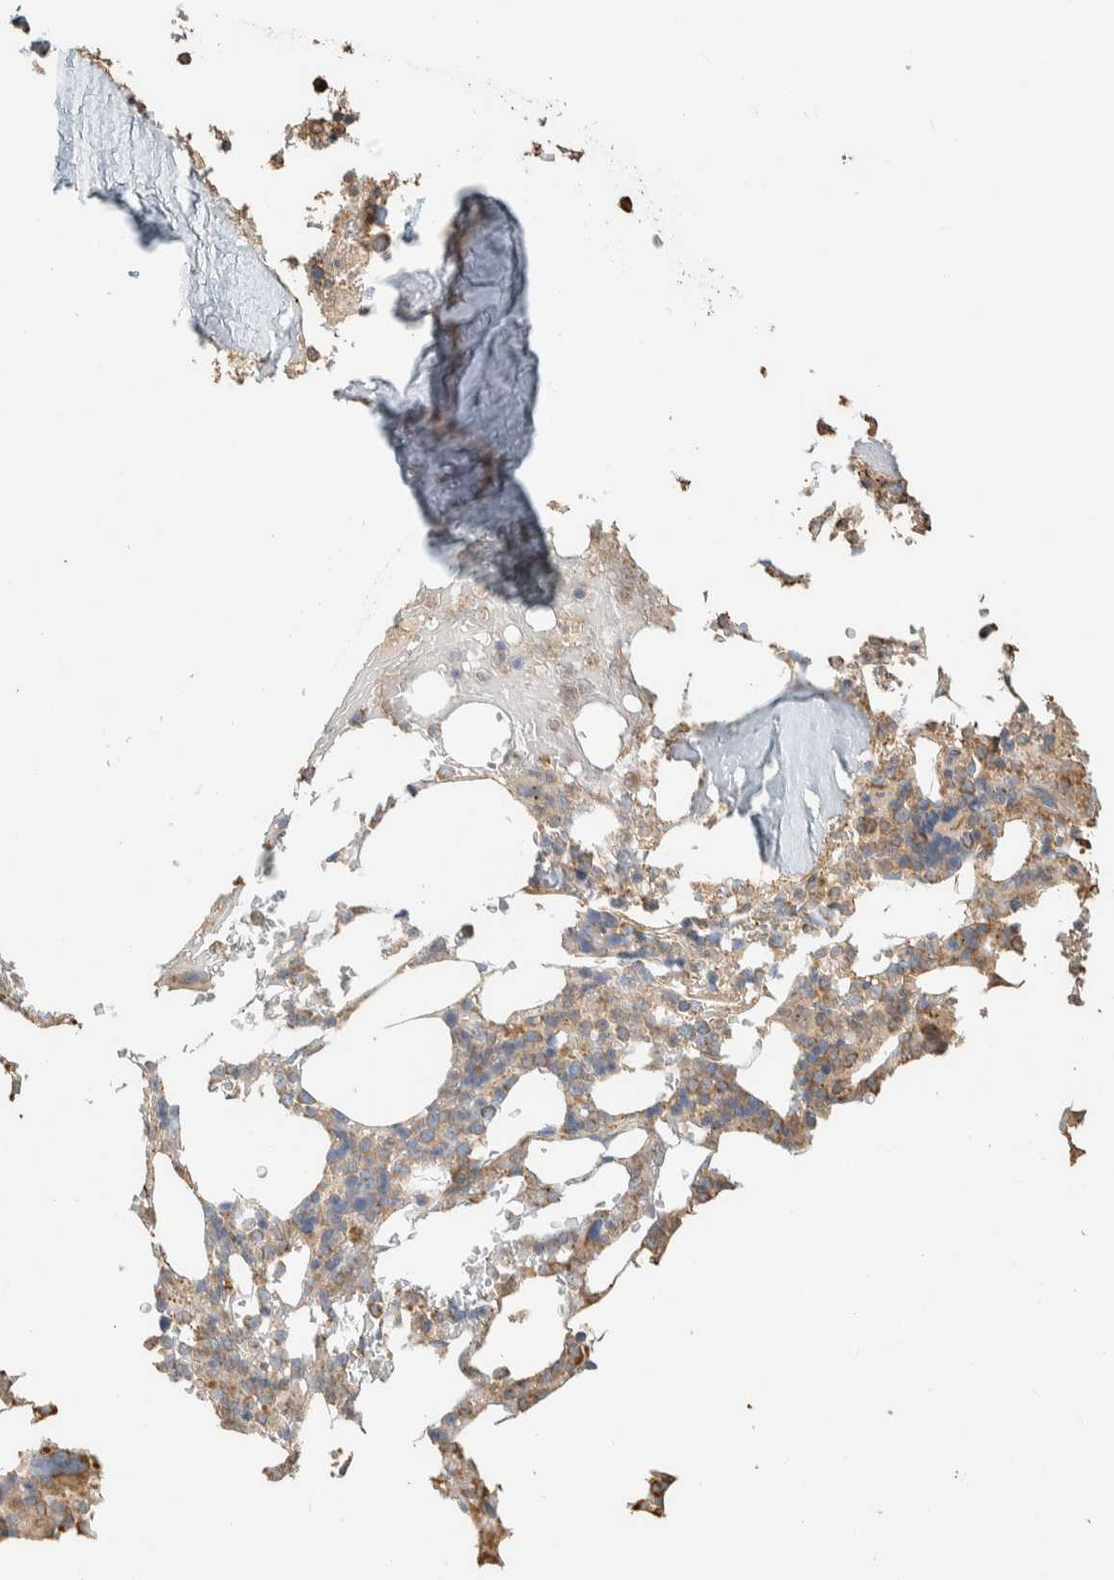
{"staining": {"intensity": "moderate", "quantity": ">75%", "location": "cytoplasmic/membranous"}, "tissue": "bone marrow", "cell_type": "Hematopoietic cells", "image_type": "normal", "snomed": [{"axis": "morphology", "description": "Normal tissue, NOS"}, {"axis": "topography", "description": "Bone marrow"}], "caption": "High-magnification brightfield microscopy of unremarkable bone marrow stained with DAB (3,3'-diaminobenzidine) (brown) and counterstained with hematoxylin (blue). hematopoietic cells exhibit moderate cytoplasmic/membranous positivity is appreciated in about>75% of cells.", "gene": "RAB11FIP1", "patient": {"sex": "female", "age": 81}}